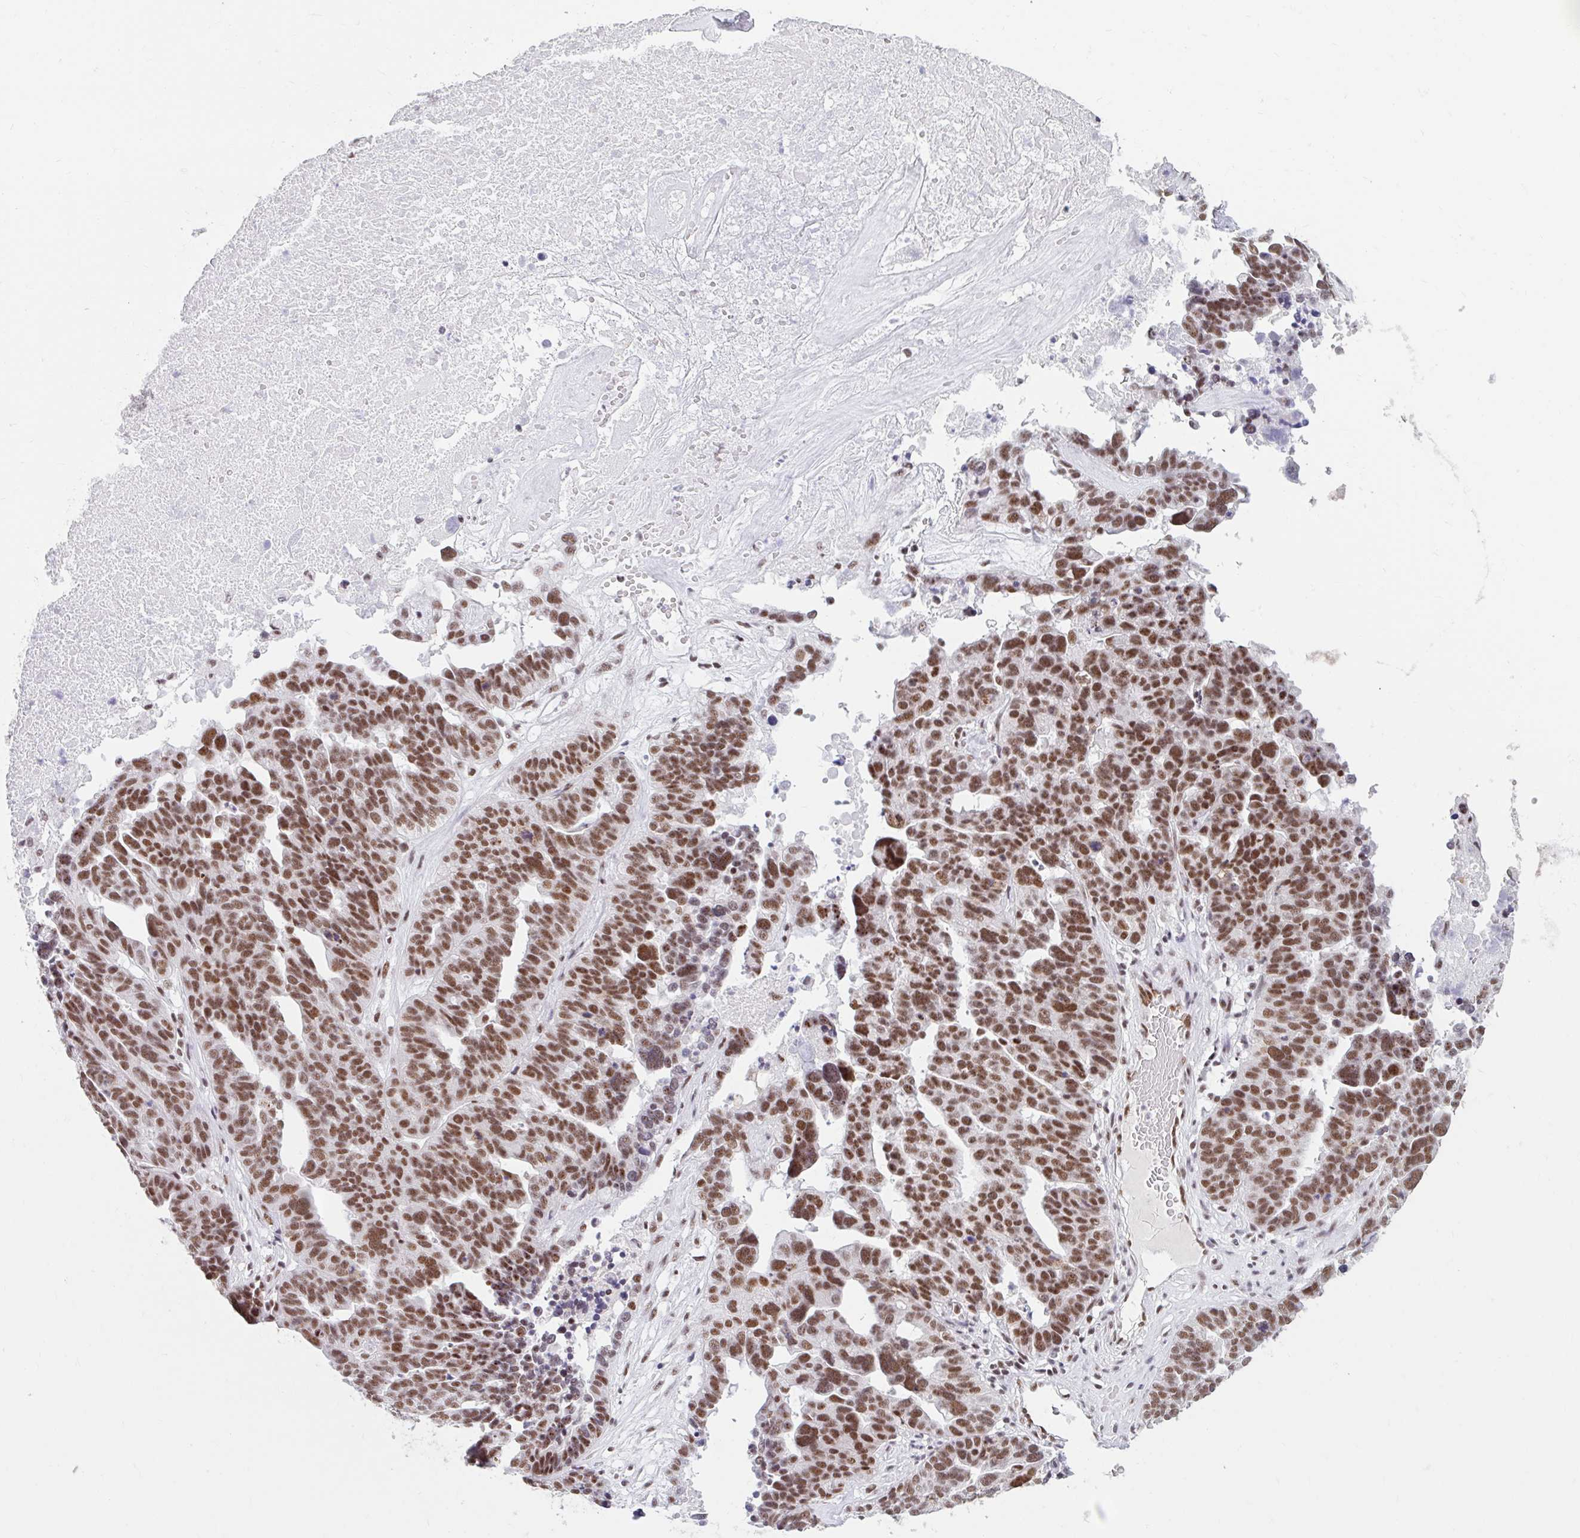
{"staining": {"intensity": "moderate", "quantity": ">75%", "location": "nuclear"}, "tissue": "ovarian cancer", "cell_type": "Tumor cells", "image_type": "cancer", "snomed": [{"axis": "morphology", "description": "Cystadenocarcinoma, serous, NOS"}, {"axis": "topography", "description": "Ovary"}], "caption": "Immunohistochemistry (IHC) (DAB (3,3'-diaminobenzidine)) staining of ovarian cancer (serous cystadenocarcinoma) reveals moderate nuclear protein expression in approximately >75% of tumor cells. Using DAB (brown) and hematoxylin (blue) stains, captured at high magnification using brightfield microscopy.", "gene": "SRSF10", "patient": {"sex": "female", "age": 59}}